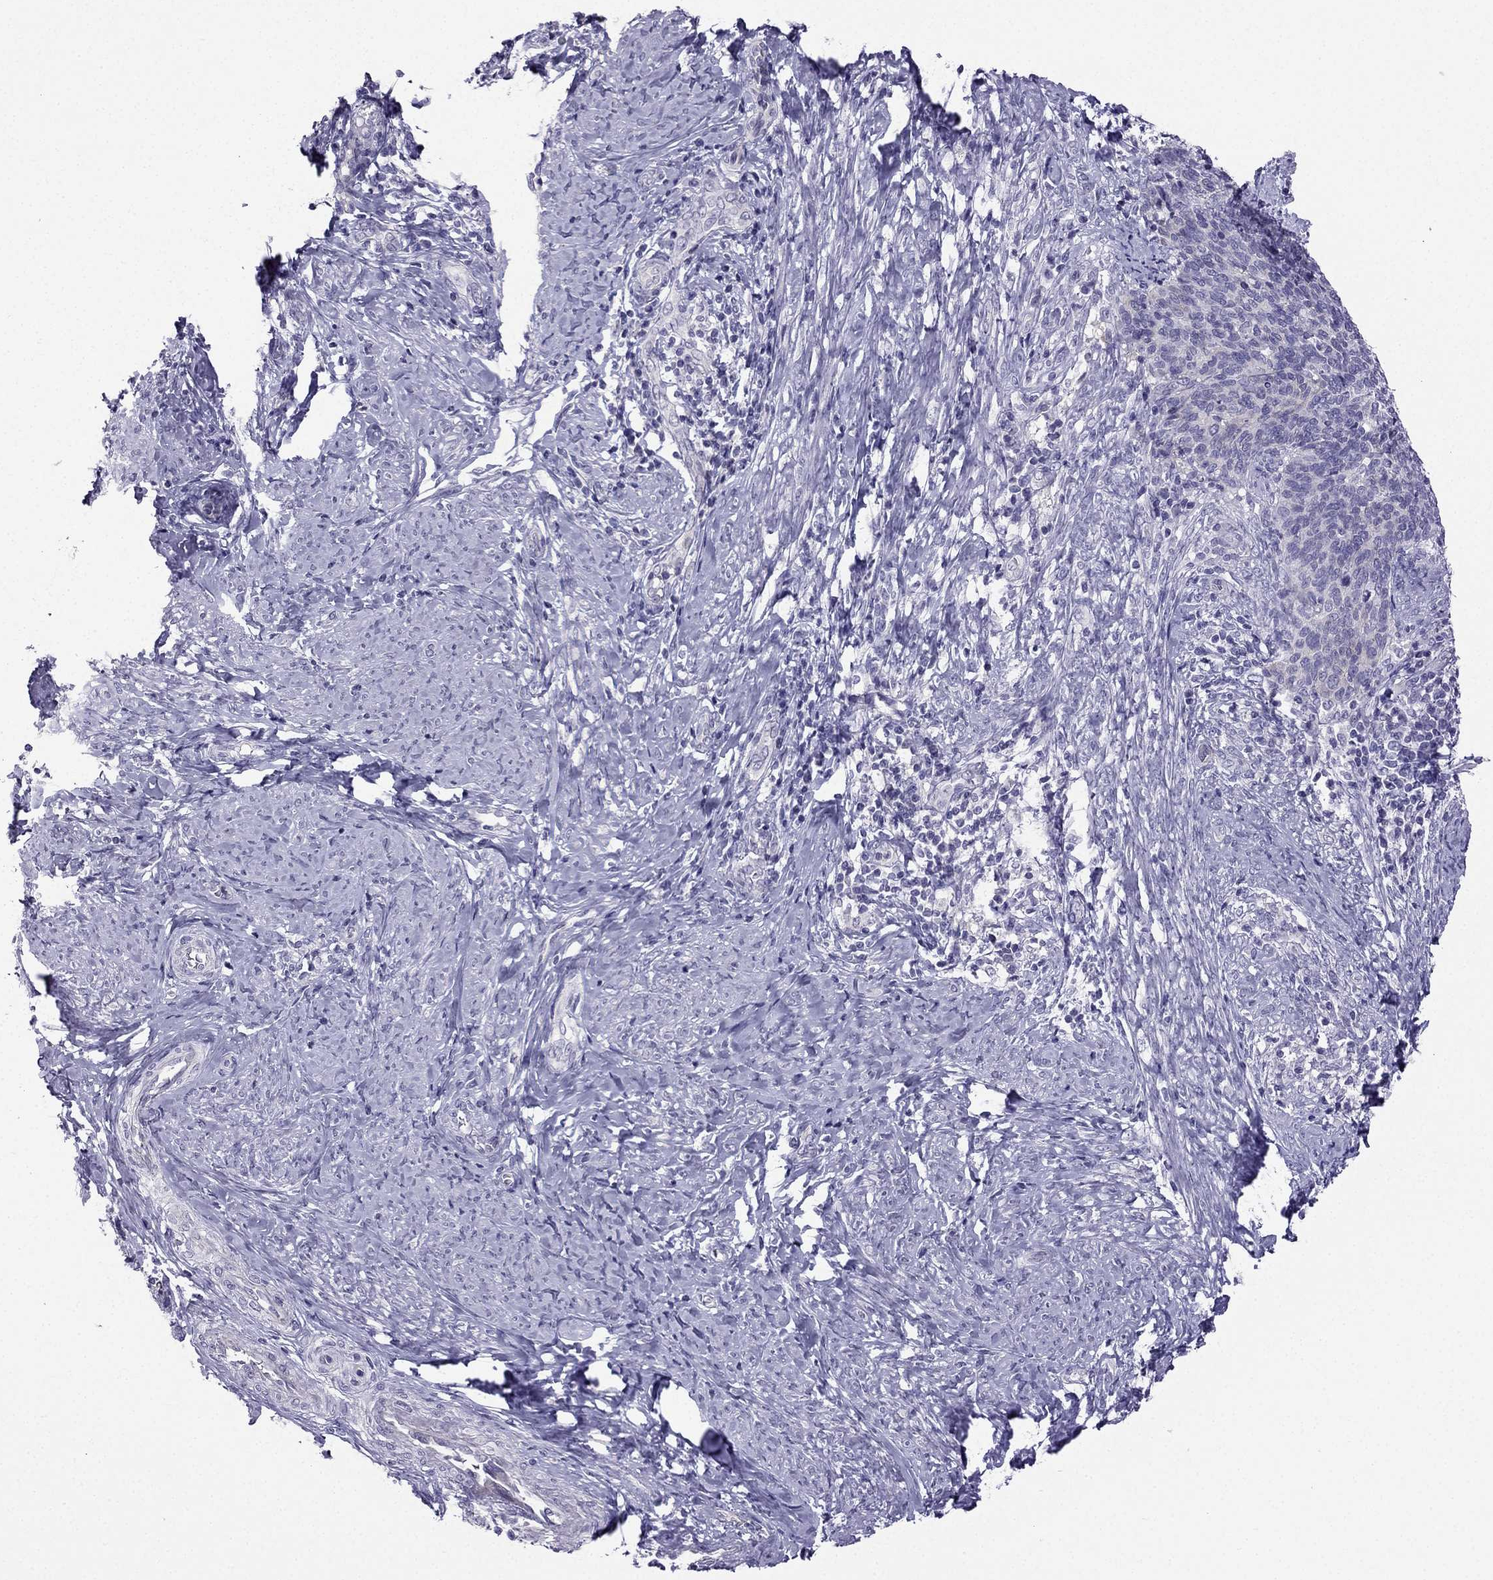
{"staining": {"intensity": "negative", "quantity": "none", "location": "none"}, "tissue": "cervical cancer", "cell_type": "Tumor cells", "image_type": "cancer", "snomed": [{"axis": "morphology", "description": "Normal tissue, NOS"}, {"axis": "morphology", "description": "Squamous cell carcinoma, NOS"}, {"axis": "topography", "description": "Cervix"}], "caption": "The IHC histopathology image has no significant expression in tumor cells of cervical squamous cell carcinoma tissue.", "gene": "KCNJ10", "patient": {"sex": "female", "age": 39}}